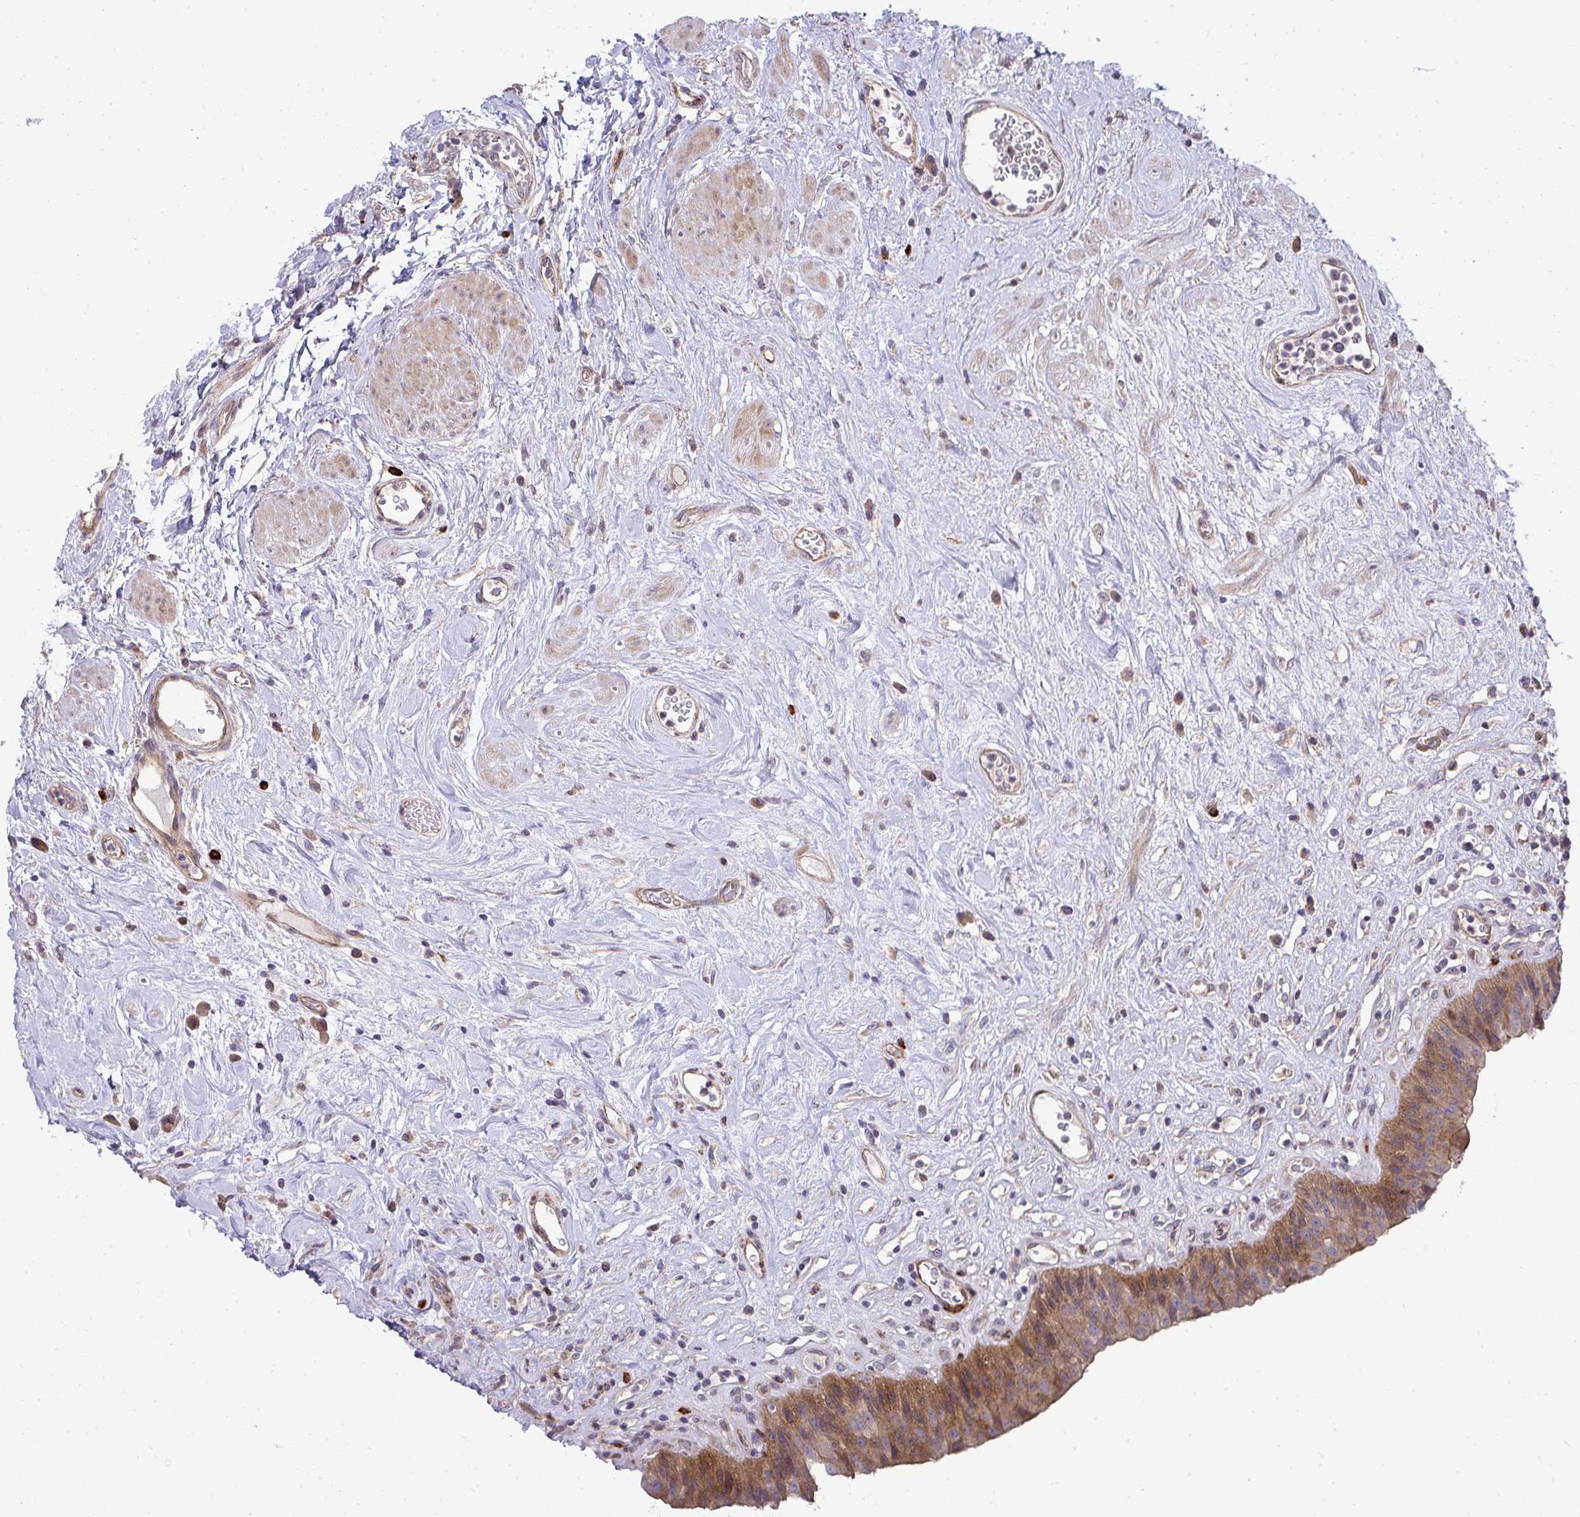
{"staining": {"intensity": "moderate", "quantity": ">75%", "location": "cytoplasmic/membranous"}, "tissue": "urinary bladder", "cell_type": "Urothelial cells", "image_type": "normal", "snomed": [{"axis": "morphology", "description": "Normal tissue, NOS"}, {"axis": "topography", "description": "Urinary bladder"}], "caption": "Urothelial cells display medium levels of moderate cytoplasmic/membranous positivity in about >75% of cells in normal urinary bladder.", "gene": "SH2D1B", "patient": {"sex": "female", "age": 56}}